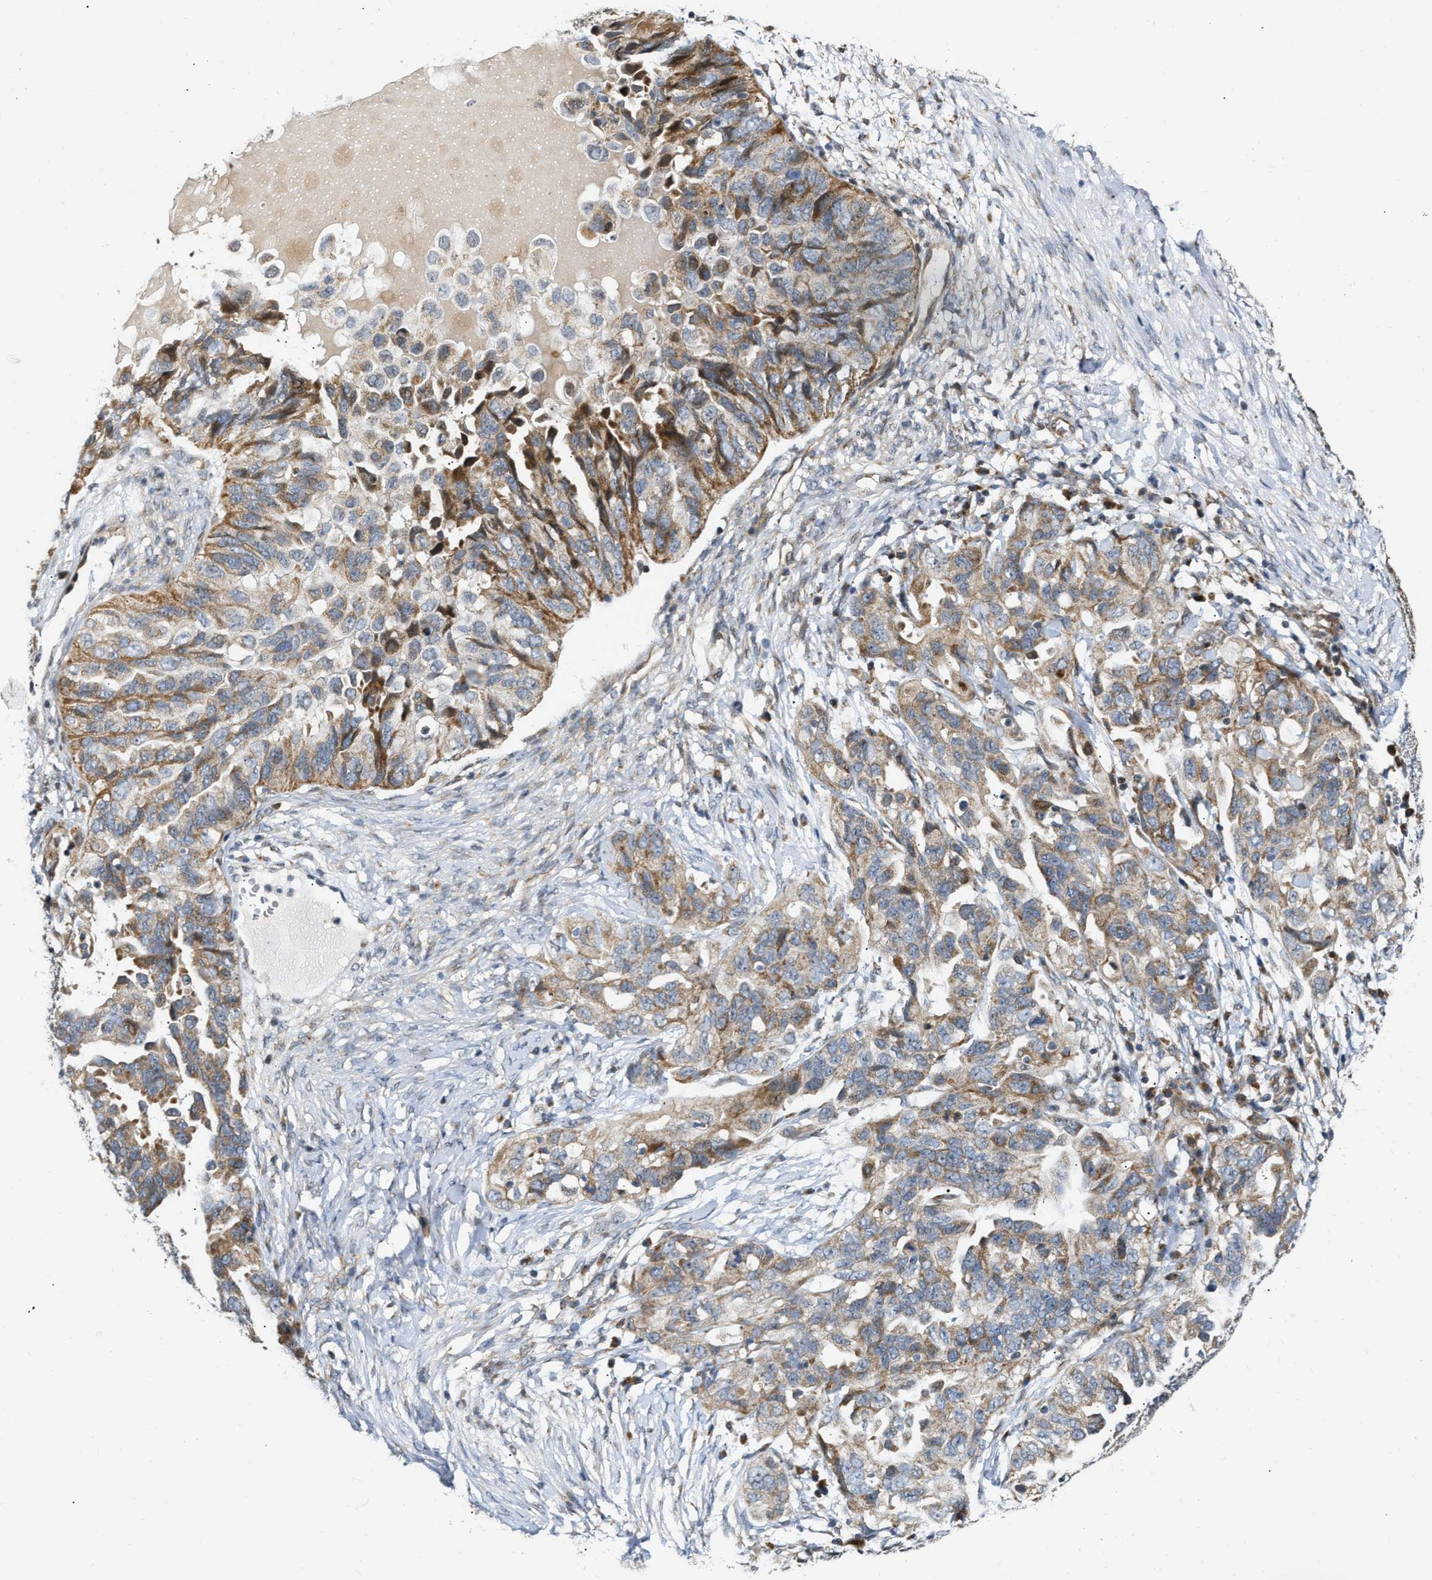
{"staining": {"intensity": "moderate", "quantity": ">75%", "location": "cytoplasmic/membranous"}, "tissue": "ovarian cancer", "cell_type": "Tumor cells", "image_type": "cancer", "snomed": [{"axis": "morphology", "description": "Cystadenocarcinoma, serous, NOS"}, {"axis": "topography", "description": "Ovary"}], "caption": "Immunohistochemistry (IHC) of human ovarian cancer reveals medium levels of moderate cytoplasmic/membranous positivity in about >75% of tumor cells.", "gene": "DEPTOR", "patient": {"sex": "female", "age": 82}}